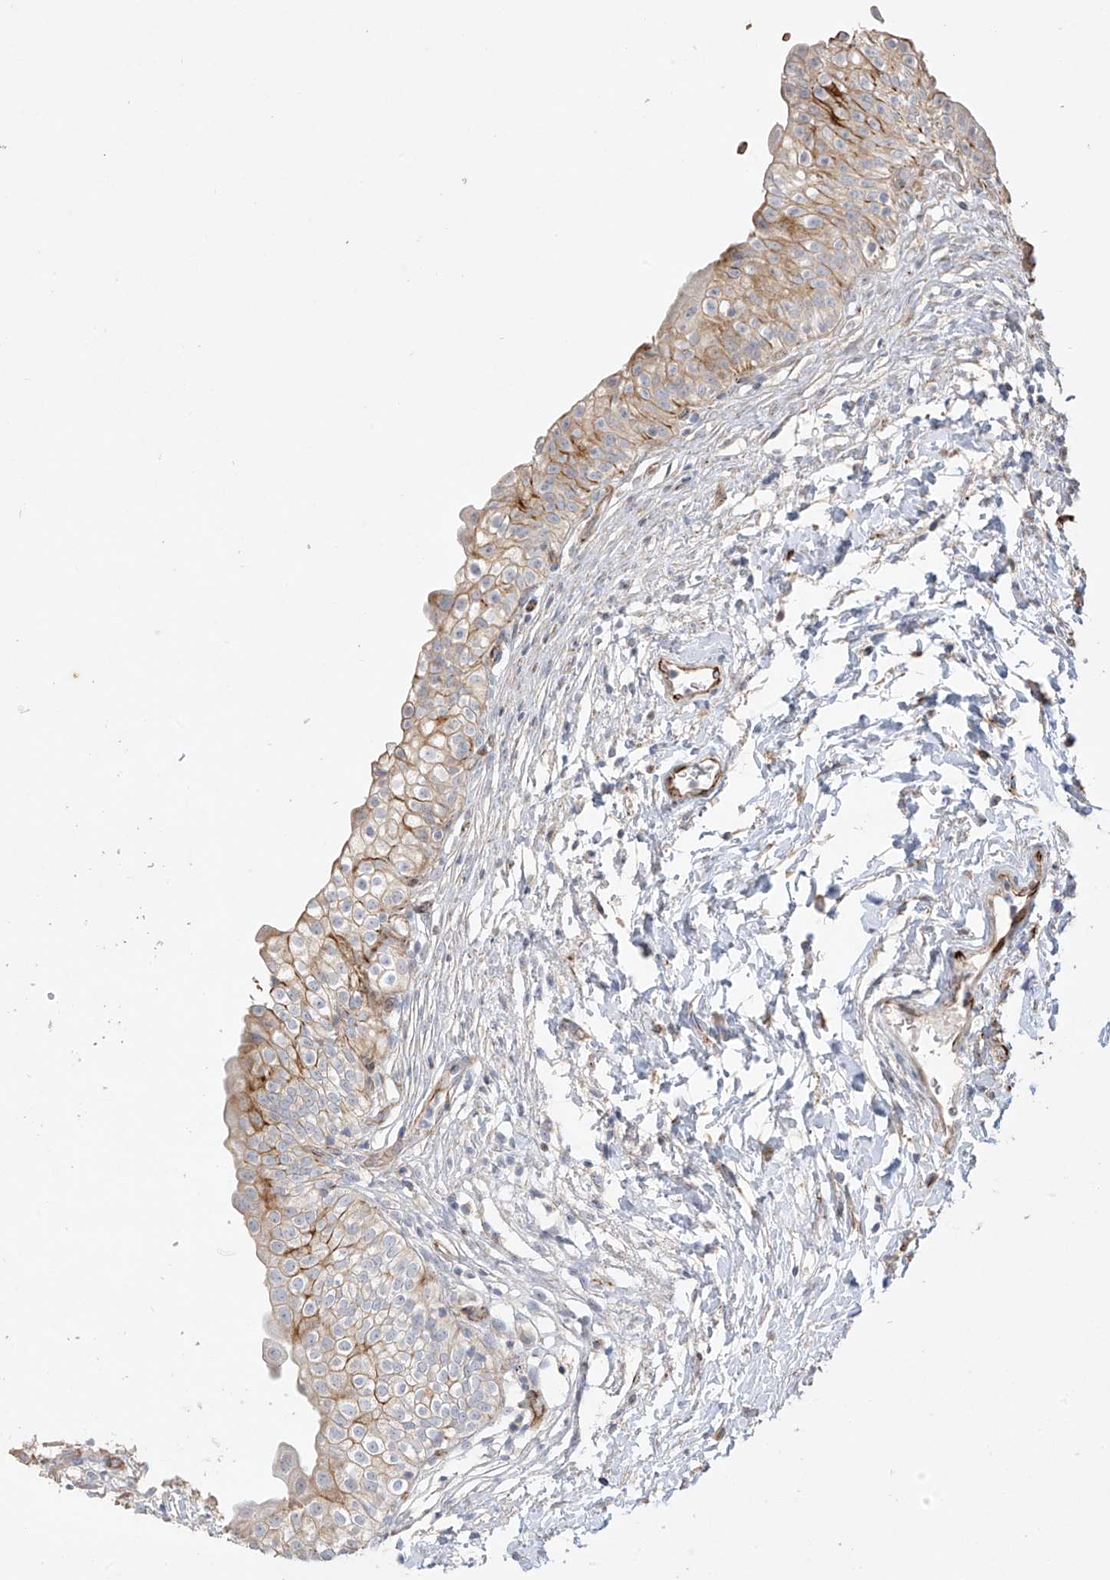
{"staining": {"intensity": "moderate", "quantity": "25%-75%", "location": "cytoplasmic/membranous"}, "tissue": "urinary bladder", "cell_type": "Urothelial cells", "image_type": "normal", "snomed": [{"axis": "morphology", "description": "Normal tissue, NOS"}, {"axis": "topography", "description": "Urinary bladder"}], "caption": "Normal urinary bladder demonstrates moderate cytoplasmic/membranous expression in about 25%-75% of urothelial cells, visualized by immunohistochemistry. (Stains: DAB in brown, nuclei in blue, Microscopy: brightfield microscopy at high magnification).", "gene": "DCDC2", "patient": {"sex": "male", "age": 55}}